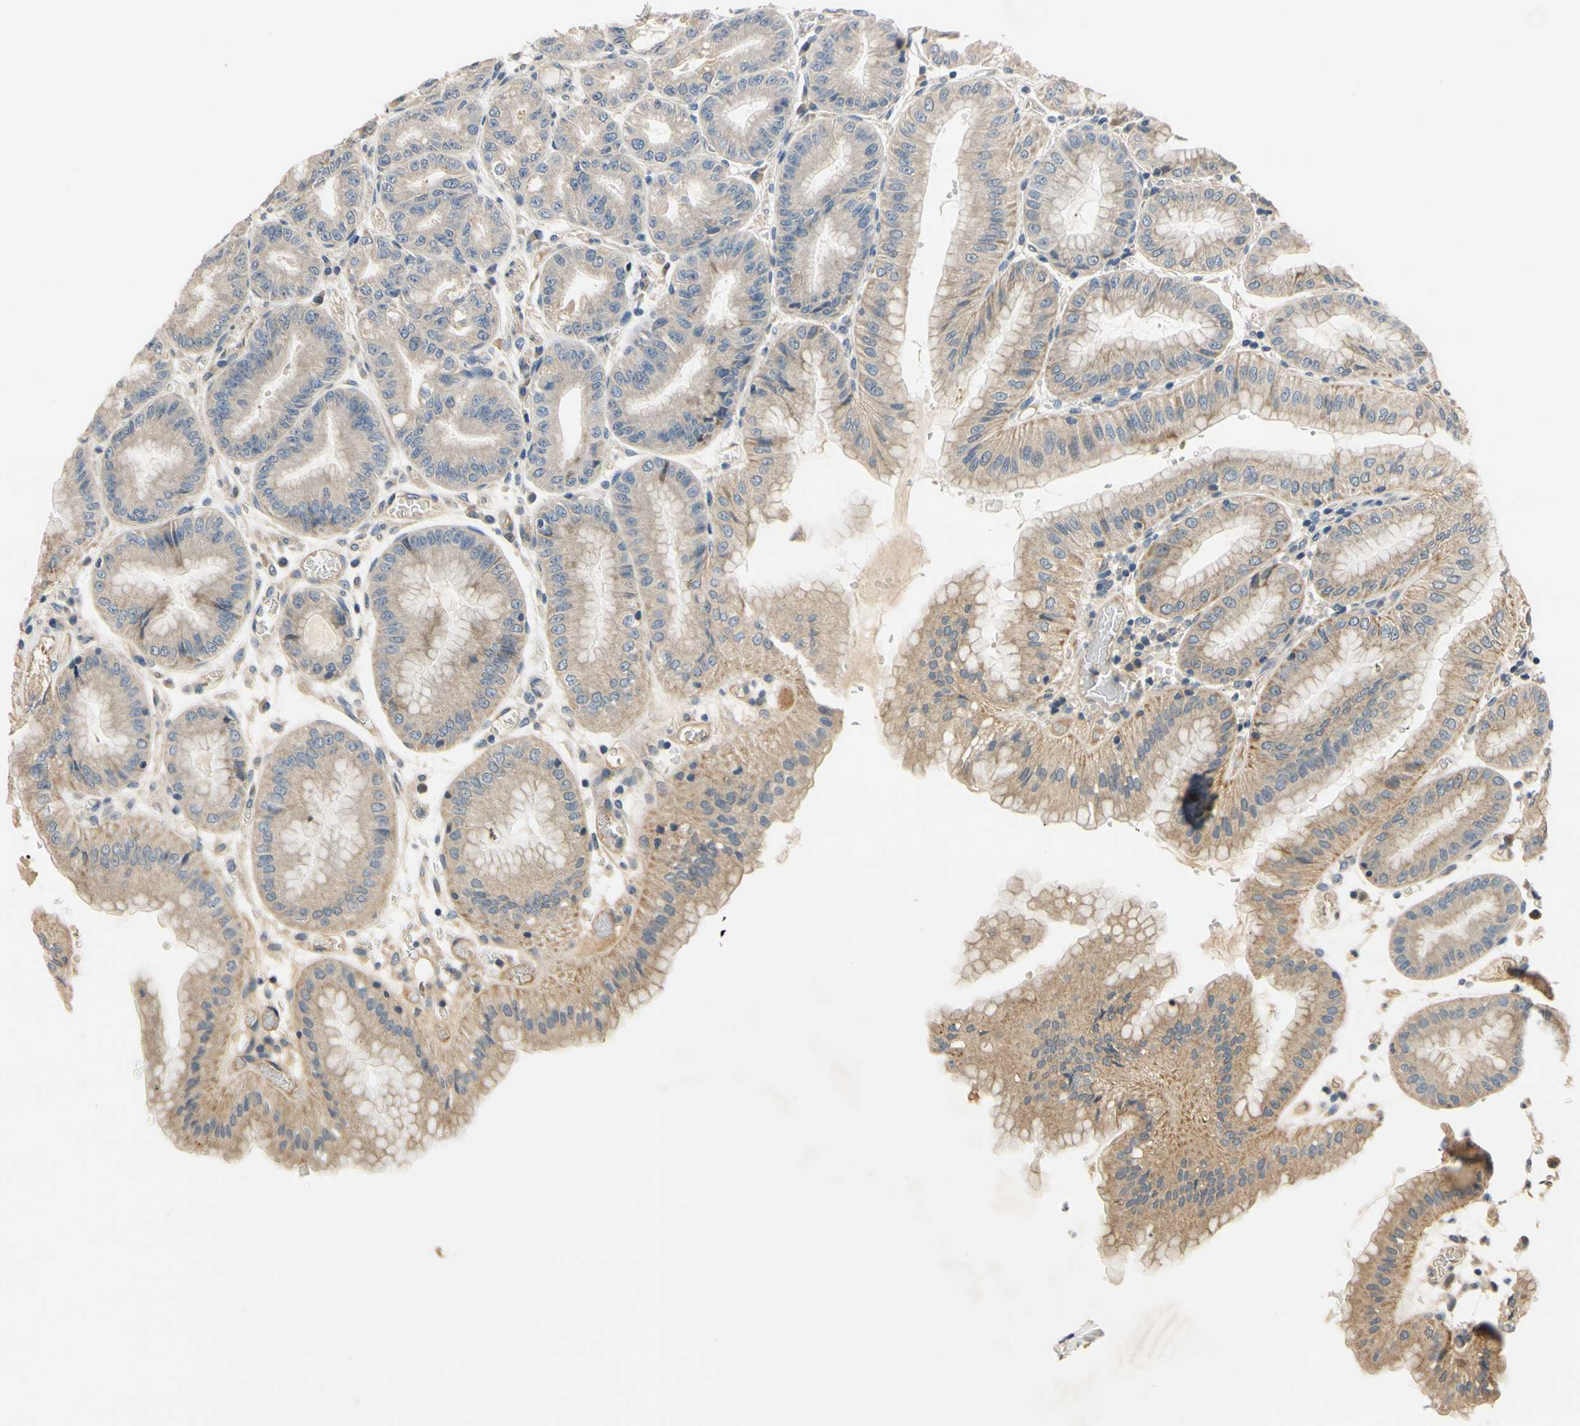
{"staining": {"intensity": "moderate", "quantity": "25%-75%", "location": "cytoplasmic/membranous"}, "tissue": "stomach", "cell_type": "Glandular cells", "image_type": "normal", "snomed": [{"axis": "morphology", "description": "Normal tissue, NOS"}, {"axis": "topography", "description": "Stomach, lower"}], "caption": "Immunohistochemistry (IHC) of benign stomach displays medium levels of moderate cytoplasmic/membranous positivity in about 25%-75% of glandular cells.", "gene": "ALKBH3", "patient": {"sex": "male", "age": 71}}